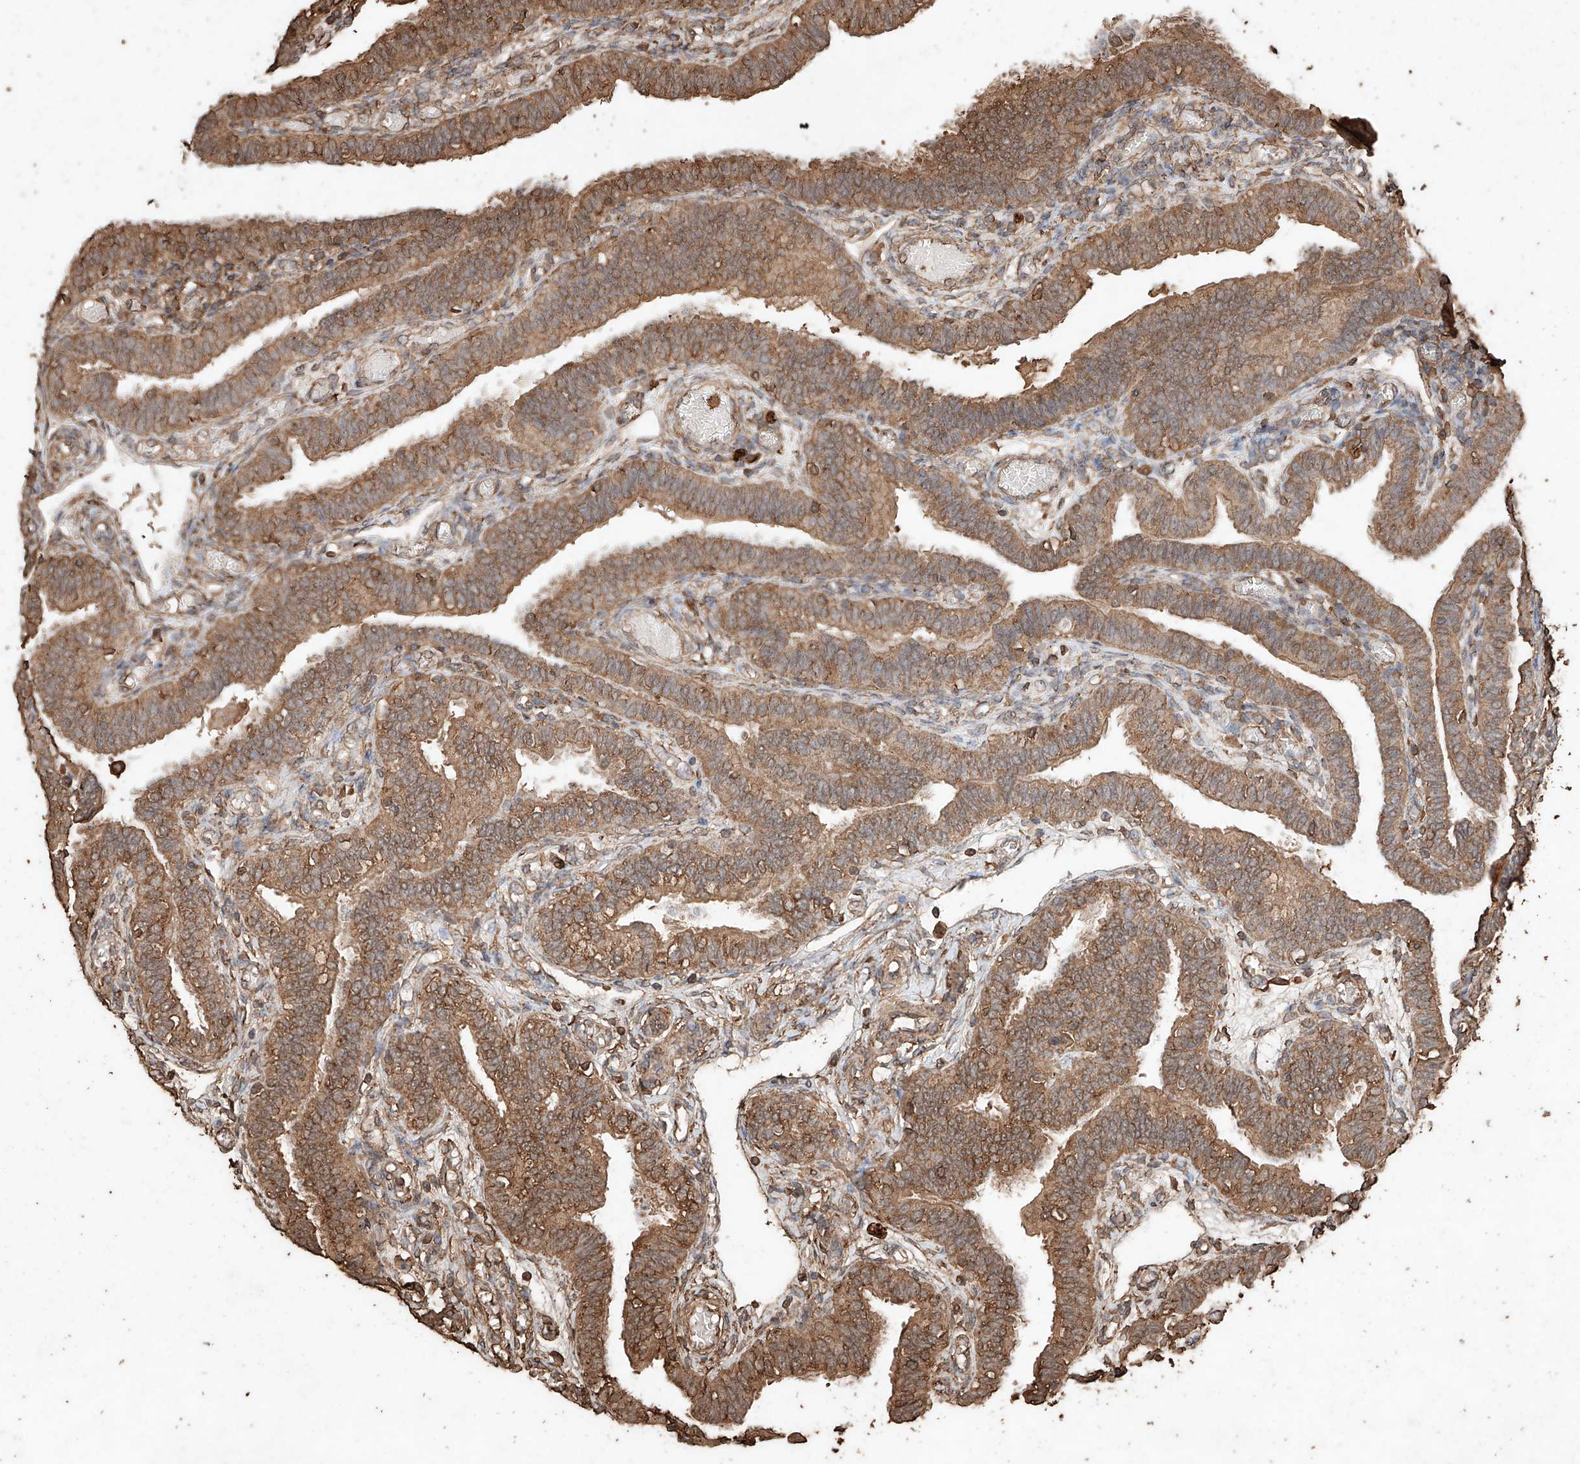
{"staining": {"intensity": "moderate", "quantity": ">75%", "location": "cytoplasmic/membranous"}, "tissue": "fallopian tube", "cell_type": "Glandular cells", "image_type": "normal", "snomed": [{"axis": "morphology", "description": "Normal tissue, NOS"}, {"axis": "topography", "description": "Fallopian tube"}], "caption": "This image reveals immunohistochemistry staining of benign human fallopian tube, with medium moderate cytoplasmic/membranous staining in approximately >75% of glandular cells.", "gene": "M6PR", "patient": {"sex": "female", "age": 39}}